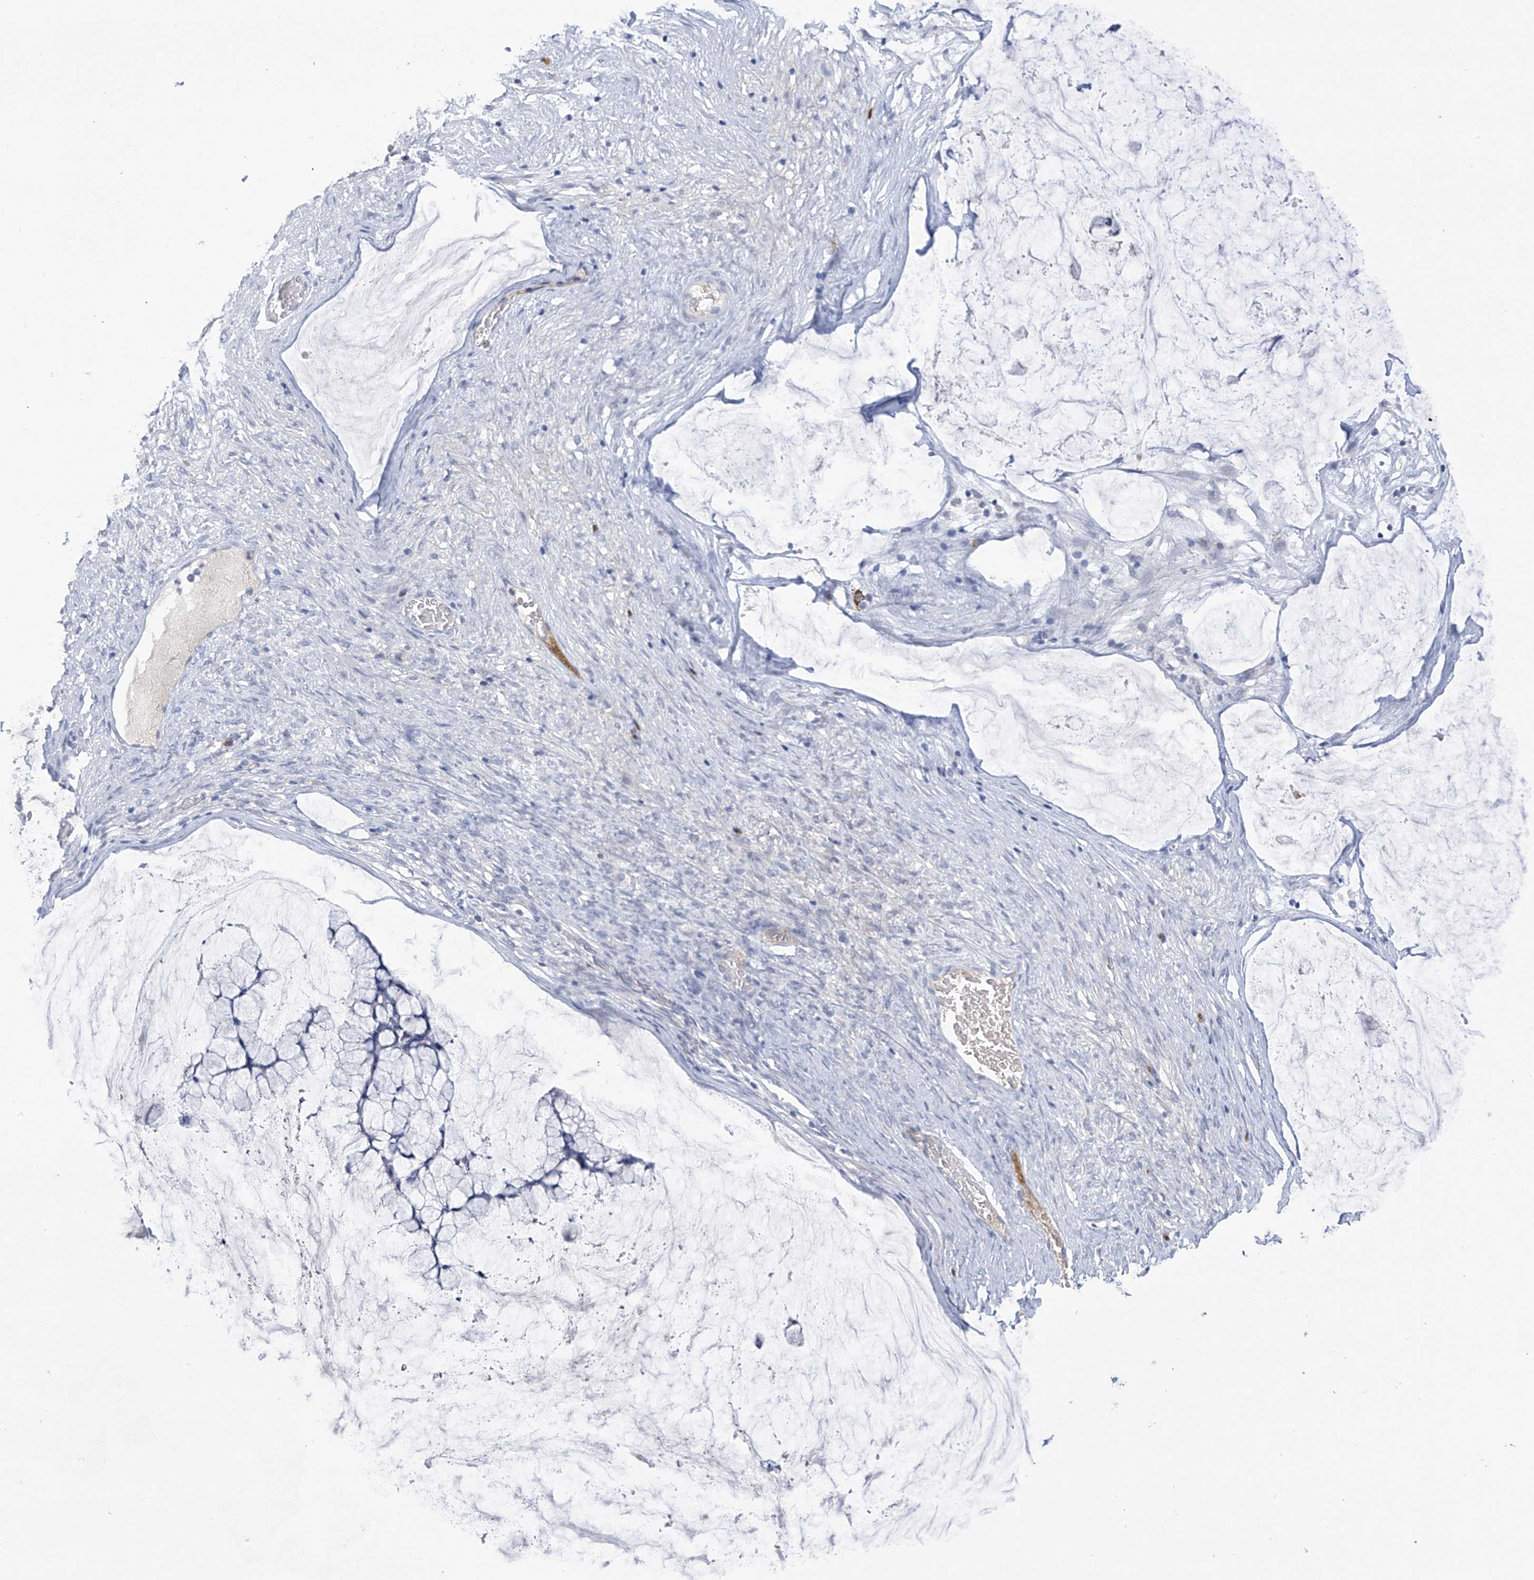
{"staining": {"intensity": "negative", "quantity": "none", "location": "none"}, "tissue": "ovarian cancer", "cell_type": "Tumor cells", "image_type": "cancer", "snomed": [{"axis": "morphology", "description": "Cystadenocarcinoma, mucinous, NOS"}, {"axis": "topography", "description": "Ovary"}], "caption": "This photomicrograph is of ovarian mucinous cystadenocarcinoma stained with IHC to label a protein in brown with the nuclei are counter-stained blue. There is no positivity in tumor cells.", "gene": "SLCO4A1", "patient": {"sex": "female", "age": 42}}